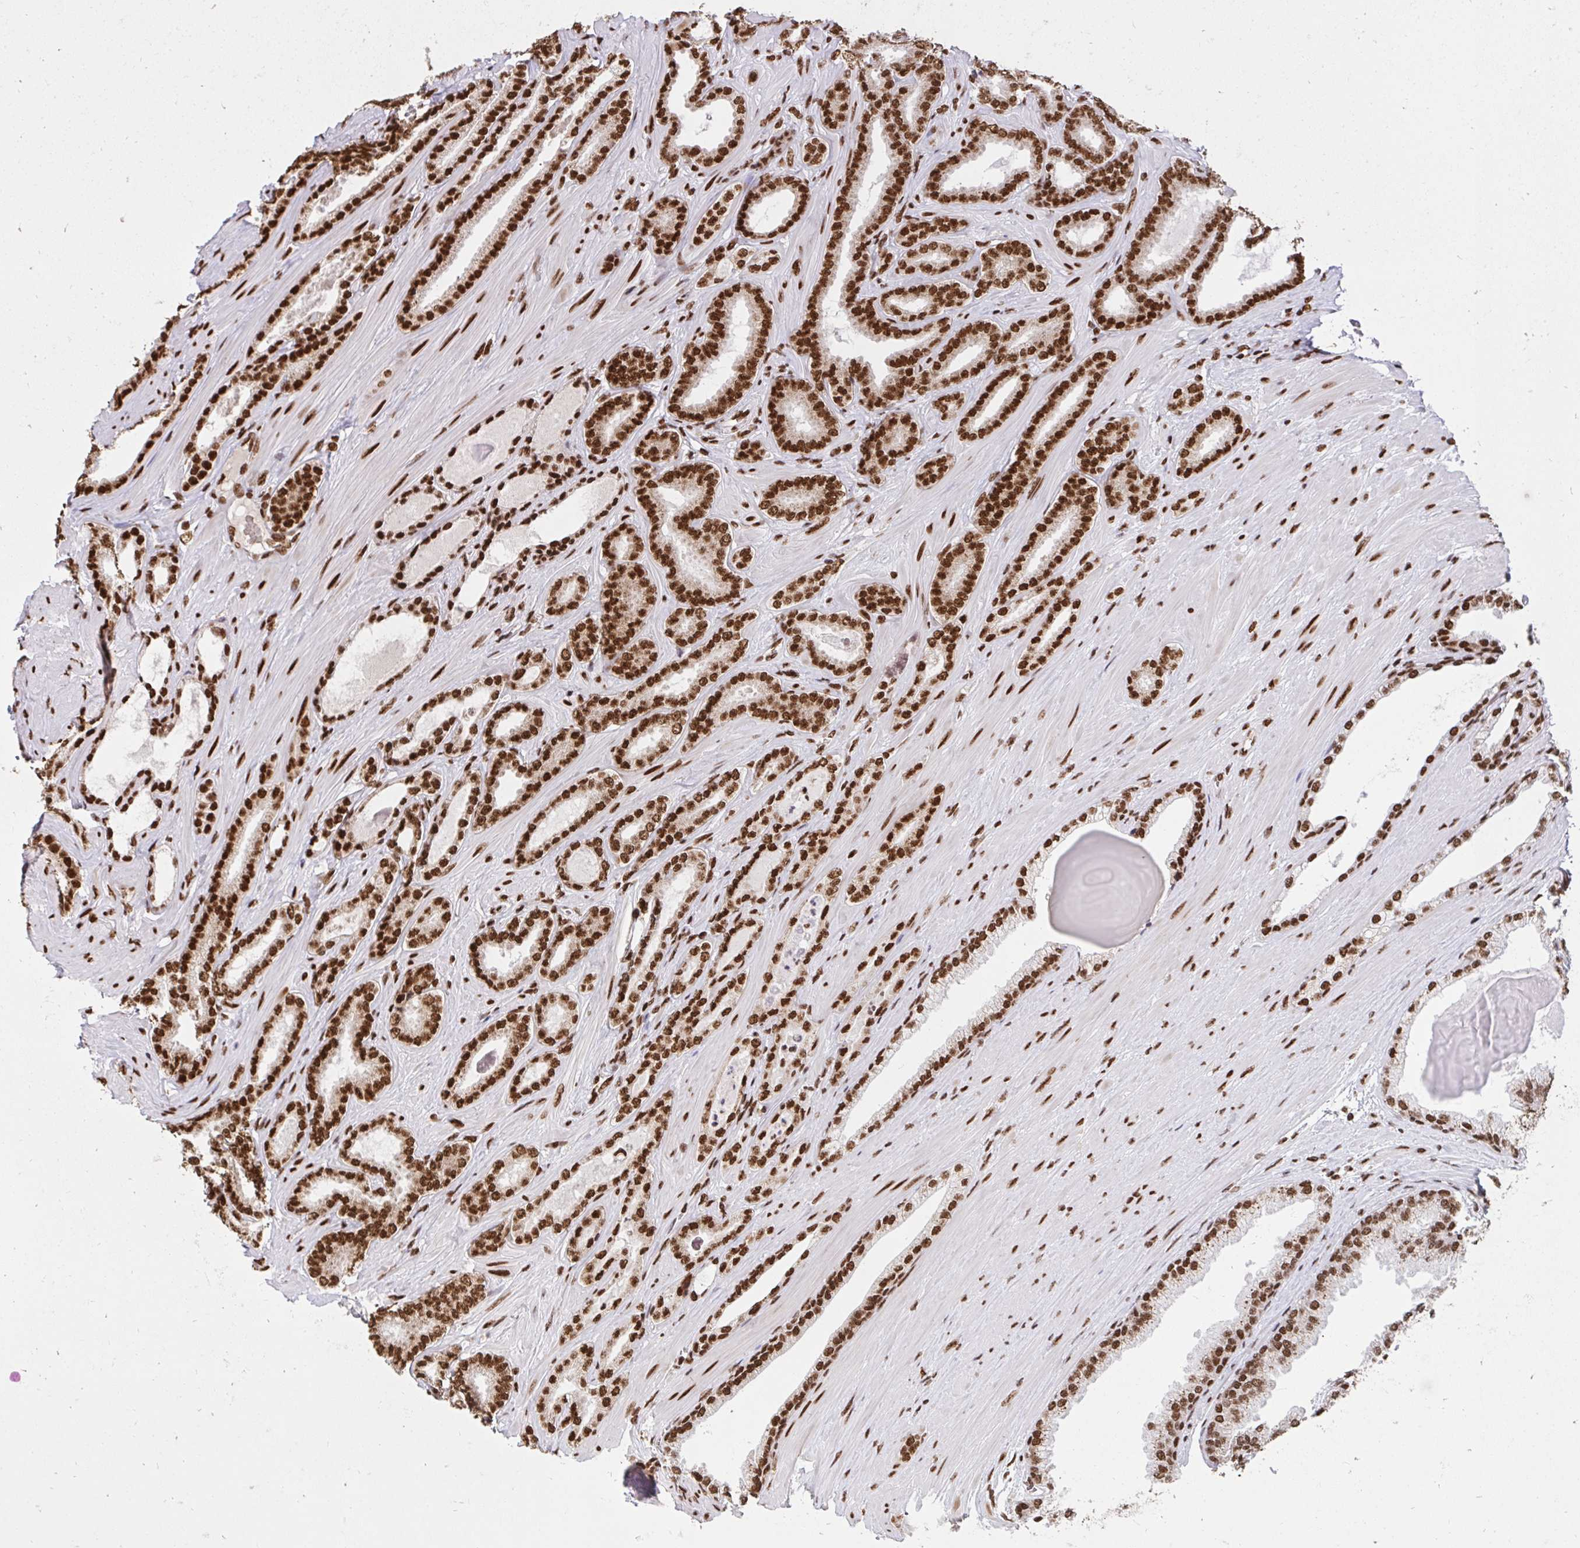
{"staining": {"intensity": "strong", "quantity": ">75%", "location": "nuclear"}, "tissue": "prostate cancer", "cell_type": "Tumor cells", "image_type": "cancer", "snomed": [{"axis": "morphology", "description": "Adenocarcinoma, Low grade"}, {"axis": "topography", "description": "Prostate"}], "caption": "Low-grade adenocarcinoma (prostate) was stained to show a protein in brown. There is high levels of strong nuclear positivity in about >75% of tumor cells. (brown staining indicates protein expression, while blue staining denotes nuclei).", "gene": "HNRNPL", "patient": {"sex": "male", "age": 61}}